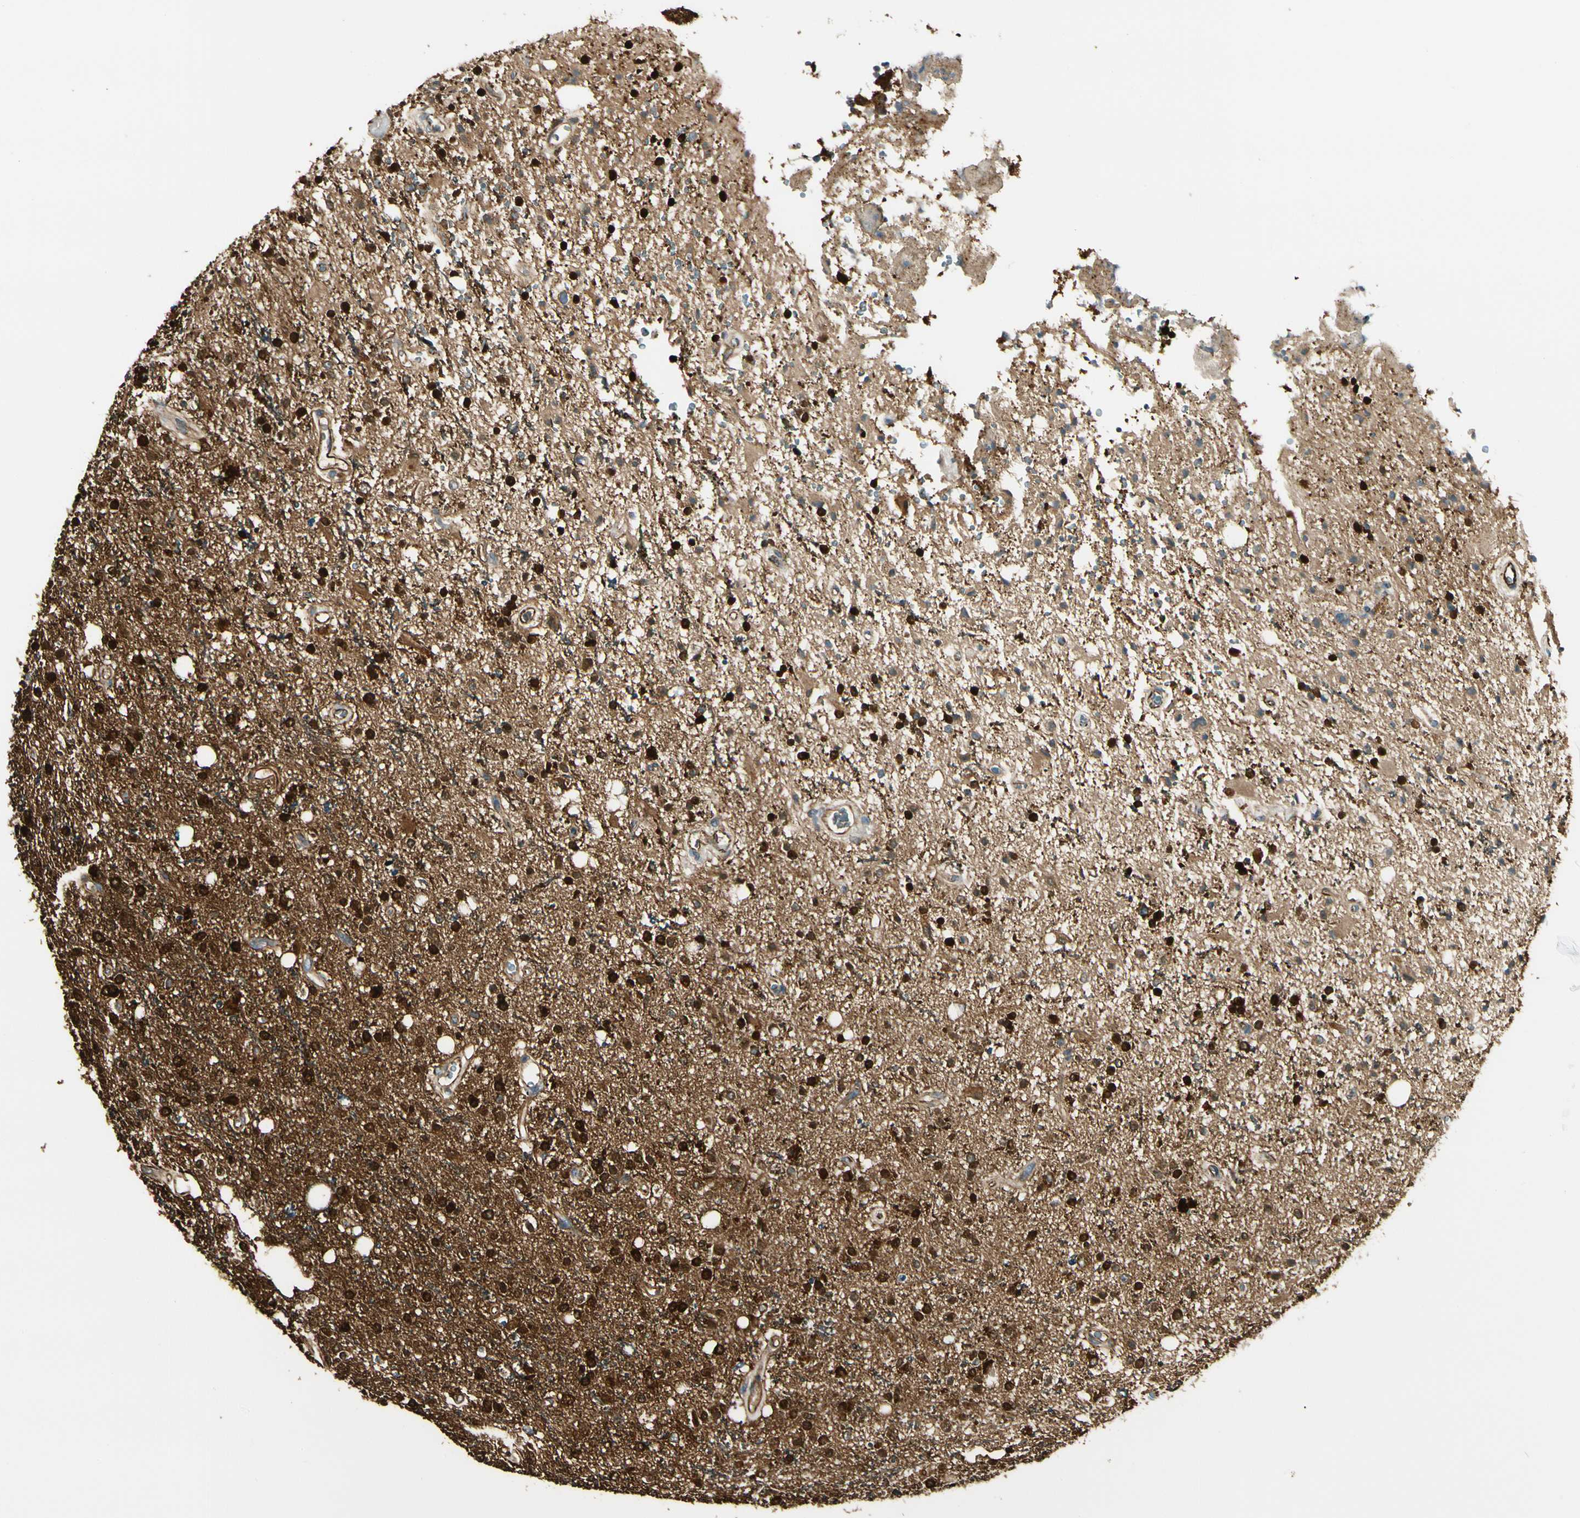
{"staining": {"intensity": "strong", "quantity": ">75%", "location": "nuclear"}, "tissue": "glioma", "cell_type": "Tumor cells", "image_type": "cancer", "snomed": [{"axis": "morphology", "description": "Glioma, malignant, High grade"}, {"axis": "topography", "description": "Brain"}], "caption": "An IHC histopathology image of neoplastic tissue is shown. Protein staining in brown labels strong nuclear positivity in high-grade glioma (malignant) within tumor cells. The staining is performed using DAB (3,3'-diaminobenzidine) brown chromogen to label protein expression. The nuclei are counter-stained blue using hematoxylin.", "gene": "FTH1", "patient": {"sex": "male", "age": 47}}